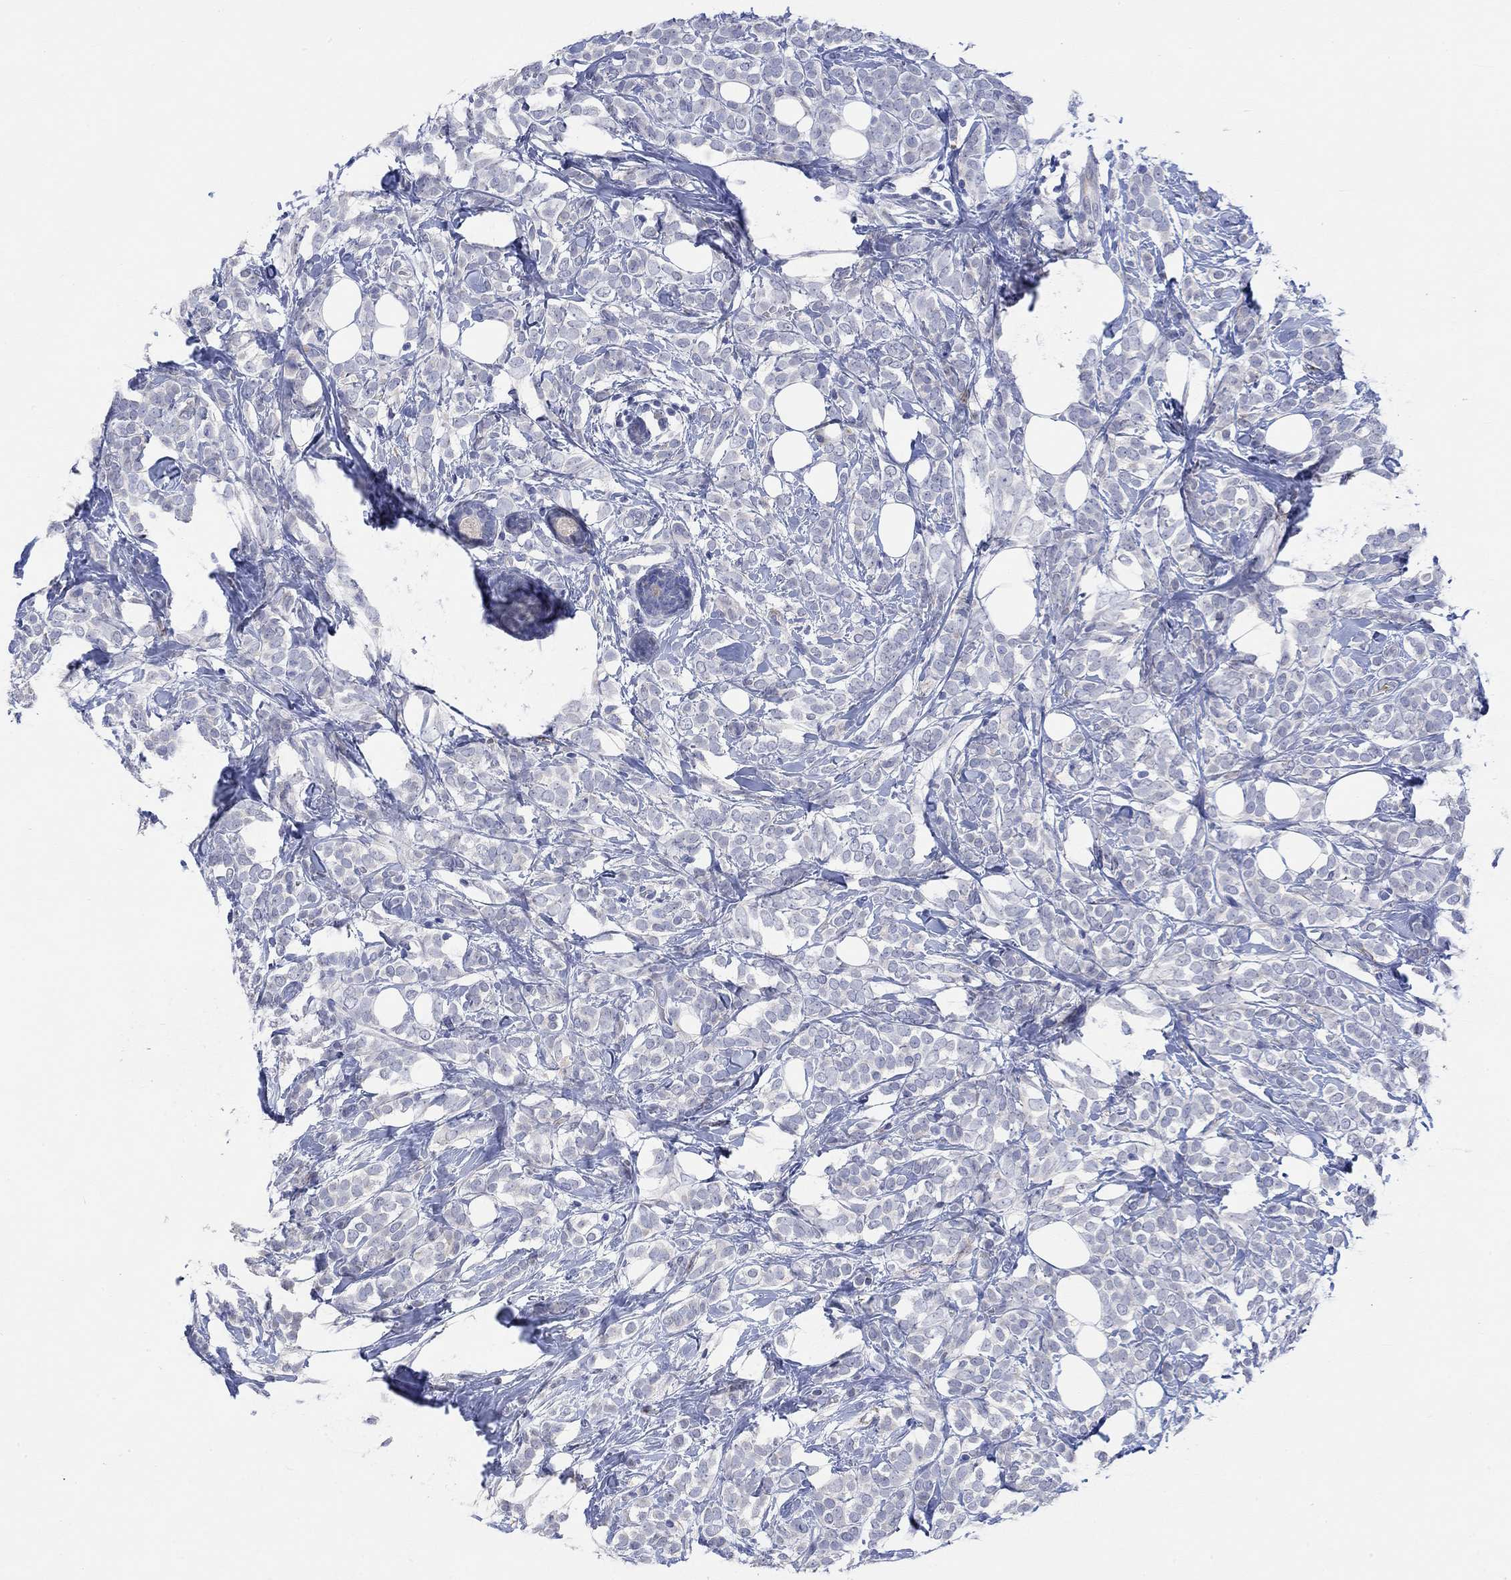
{"staining": {"intensity": "negative", "quantity": "none", "location": "none"}, "tissue": "breast cancer", "cell_type": "Tumor cells", "image_type": "cancer", "snomed": [{"axis": "morphology", "description": "Lobular carcinoma"}, {"axis": "topography", "description": "Breast"}], "caption": "Immunohistochemistry photomicrograph of human breast lobular carcinoma stained for a protein (brown), which demonstrates no positivity in tumor cells. (DAB (3,3'-diaminobenzidine) immunohistochemistry (IHC), high magnification).", "gene": "DLK1", "patient": {"sex": "female", "age": 49}}